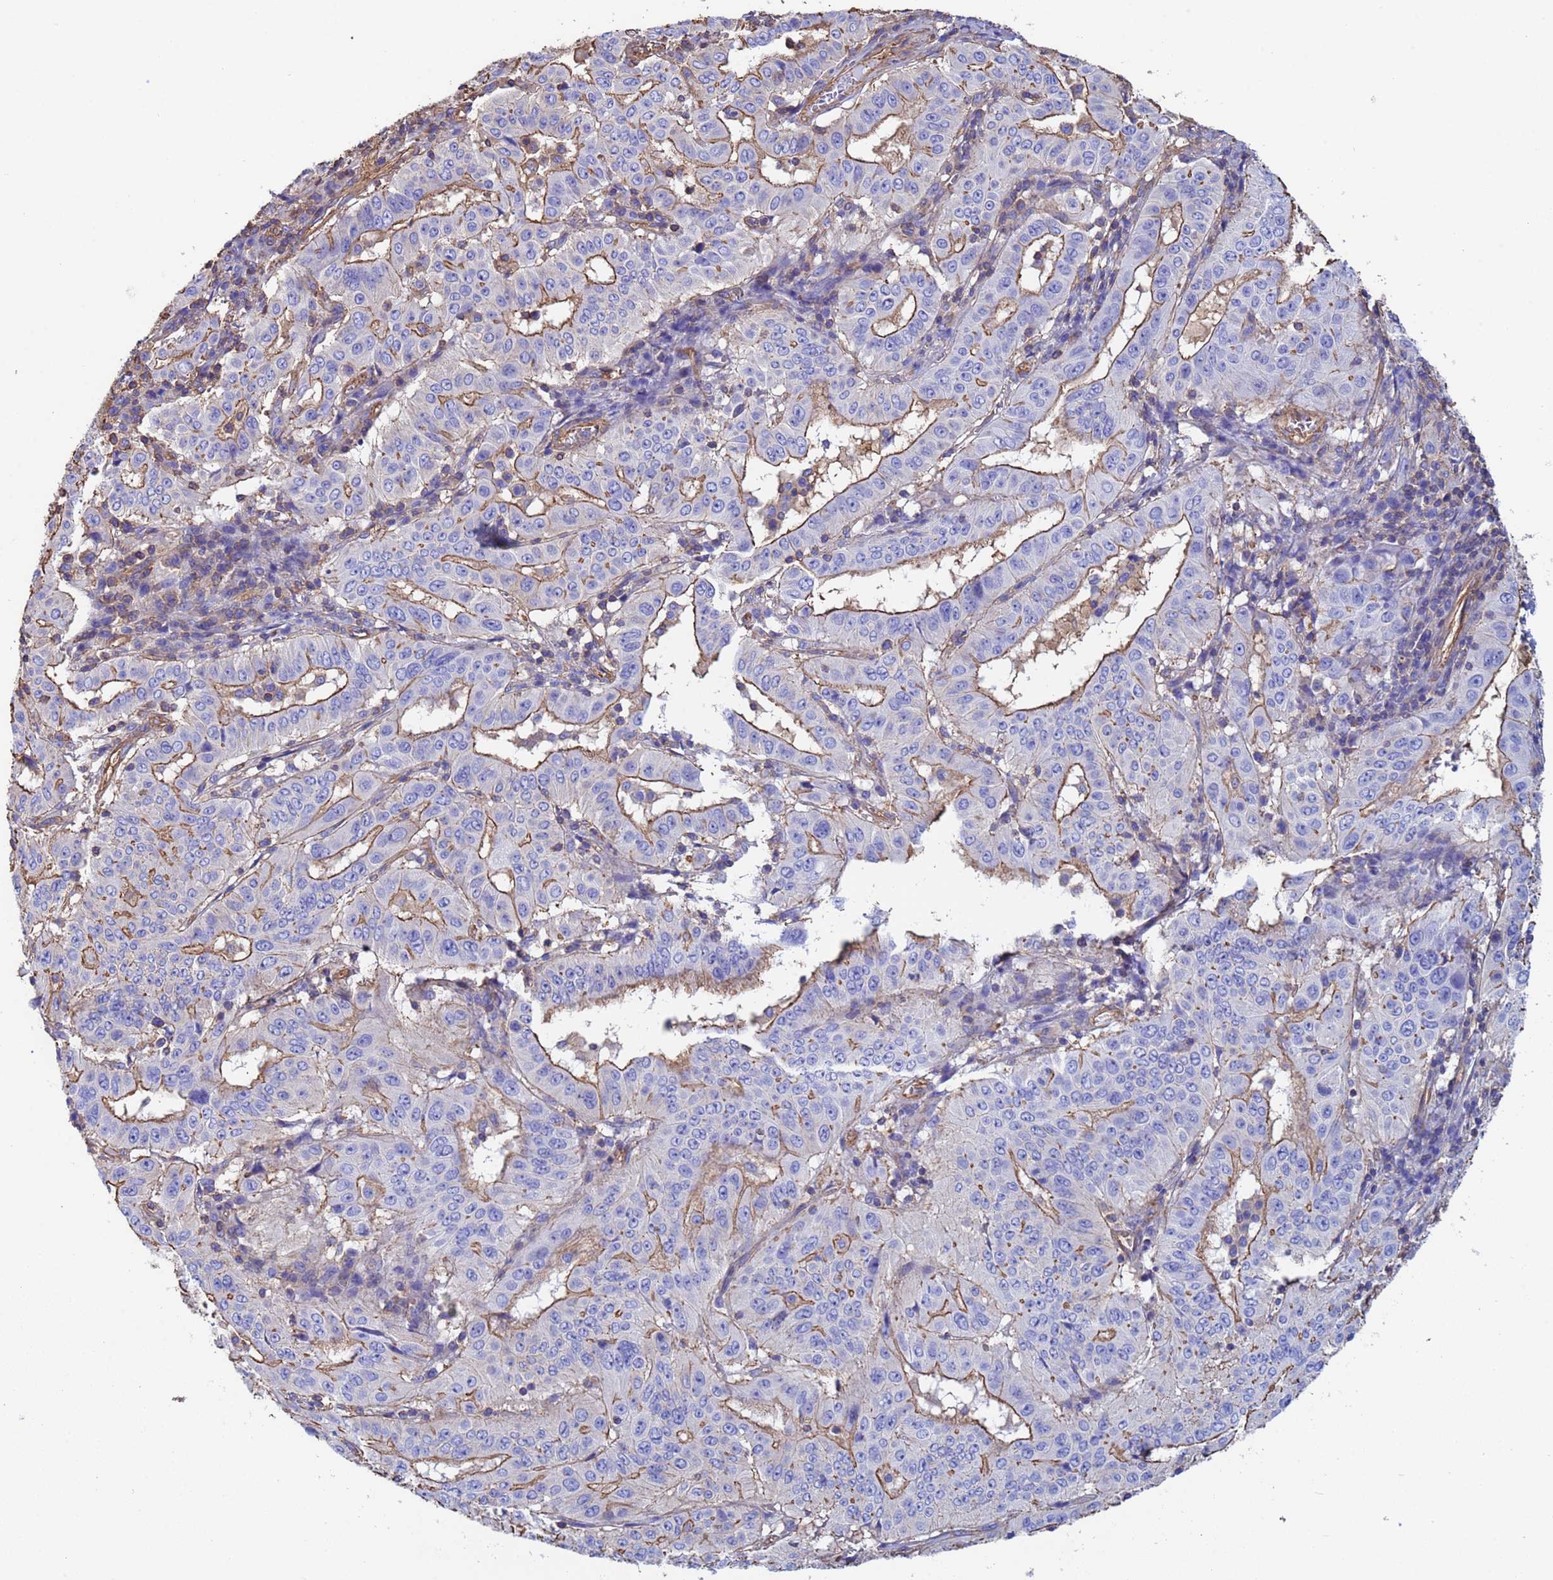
{"staining": {"intensity": "moderate", "quantity": "25%-75%", "location": "cytoplasmic/membranous"}, "tissue": "pancreatic cancer", "cell_type": "Tumor cells", "image_type": "cancer", "snomed": [{"axis": "morphology", "description": "Adenocarcinoma, NOS"}, {"axis": "topography", "description": "Pancreas"}], "caption": "Tumor cells reveal medium levels of moderate cytoplasmic/membranous staining in approximately 25%-75% of cells in pancreatic cancer.", "gene": "MYL12A", "patient": {"sex": "male", "age": 63}}